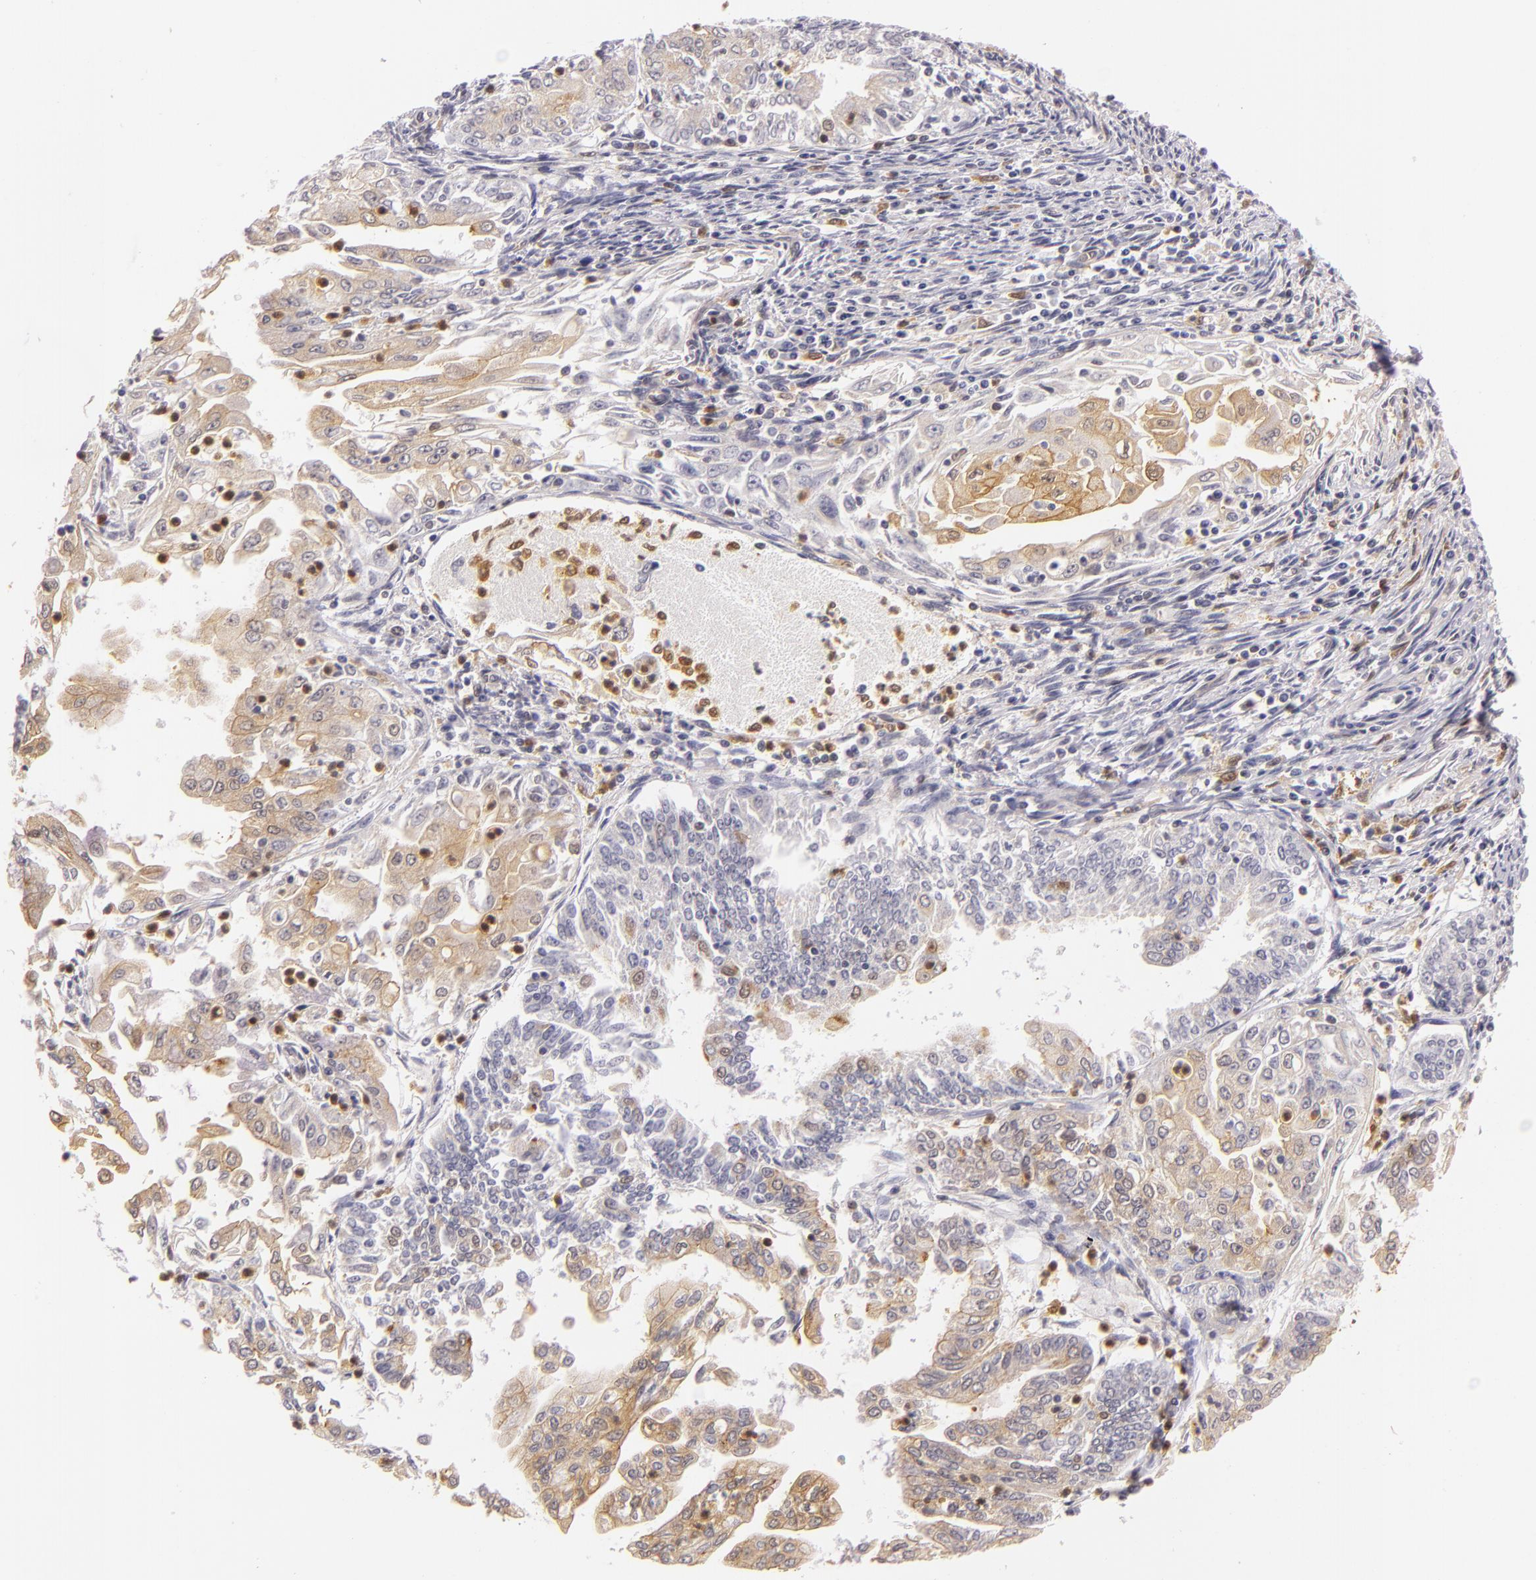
{"staining": {"intensity": "moderate", "quantity": "25%-75%", "location": "nuclear"}, "tissue": "endometrial cancer", "cell_type": "Tumor cells", "image_type": "cancer", "snomed": [{"axis": "morphology", "description": "Adenocarcinoma, NOS"}, {"axis": "topography", "description": "Endometrium"}], "caption": "The image exhibits a brown stain indicating the presence of a protein in the nuclear of tumor cells in endometrial cancer.", "gene": "TOM1", "patient": {"sex": "female", "age": 75}}